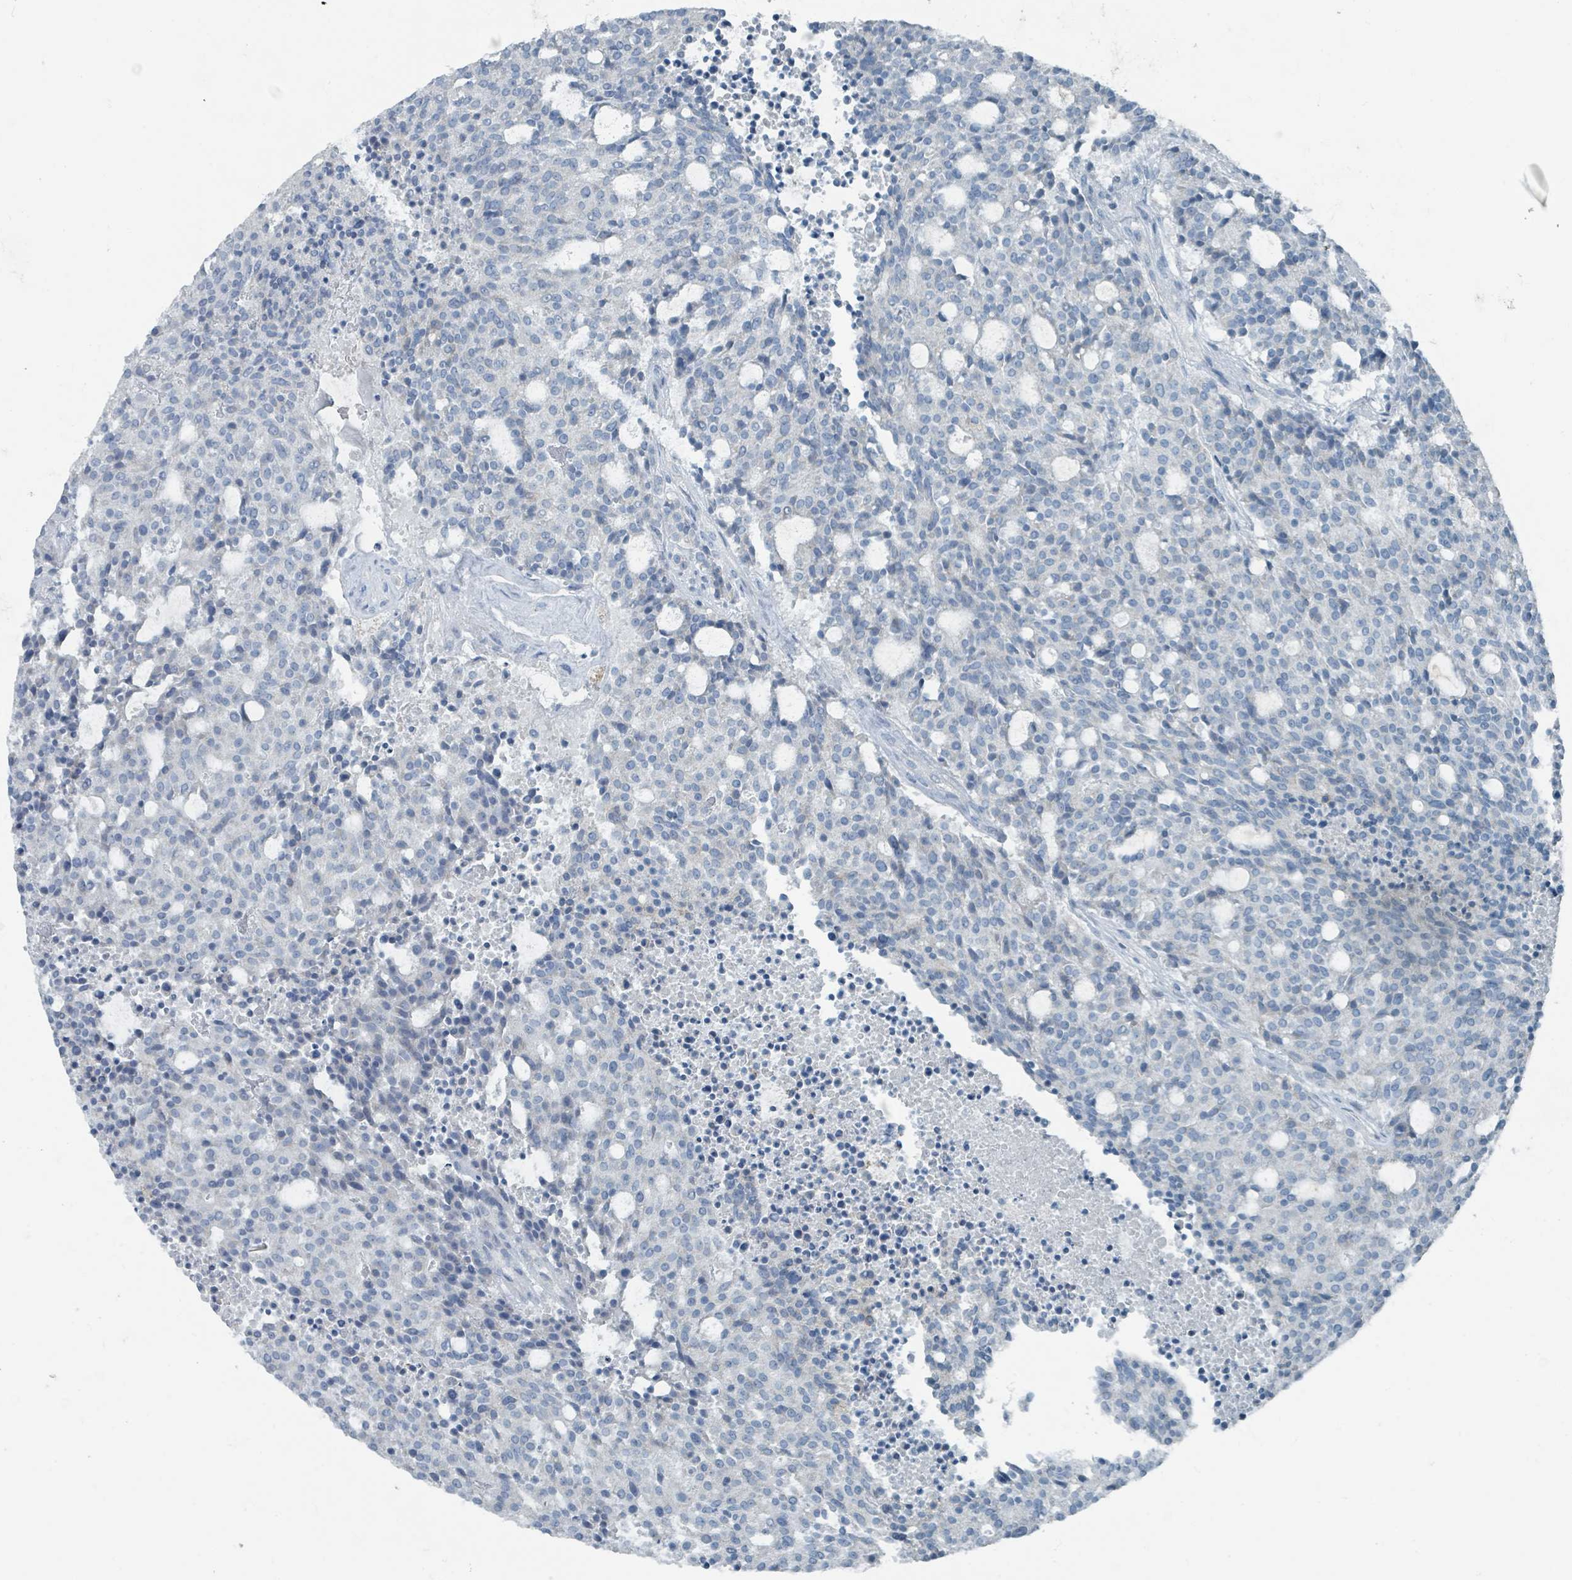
{"staining": {"intensity": "negative", "quantity": "none", "location": "none"}, "tissue": "carcinoid", "cell_type": "Tumor cells", "image_type": "cancer", "snomed": [{"axis": "morphology", "description": "Carcinoid, malignant, NOS"}, {"axis": "topography", "description": "Pancreas"}], "caption": "Tumor cells are negative for protein expression in human malignant carcinoid. Brightfield microscopy of immunohistochemistry (IHC) stained with DAB (3,3'-diaminobenzidine) (brown) and hematoxylin (blue), captured at high magnification.", "gene": "RASA4", "patient": {"sex": "female", "age": 54}}